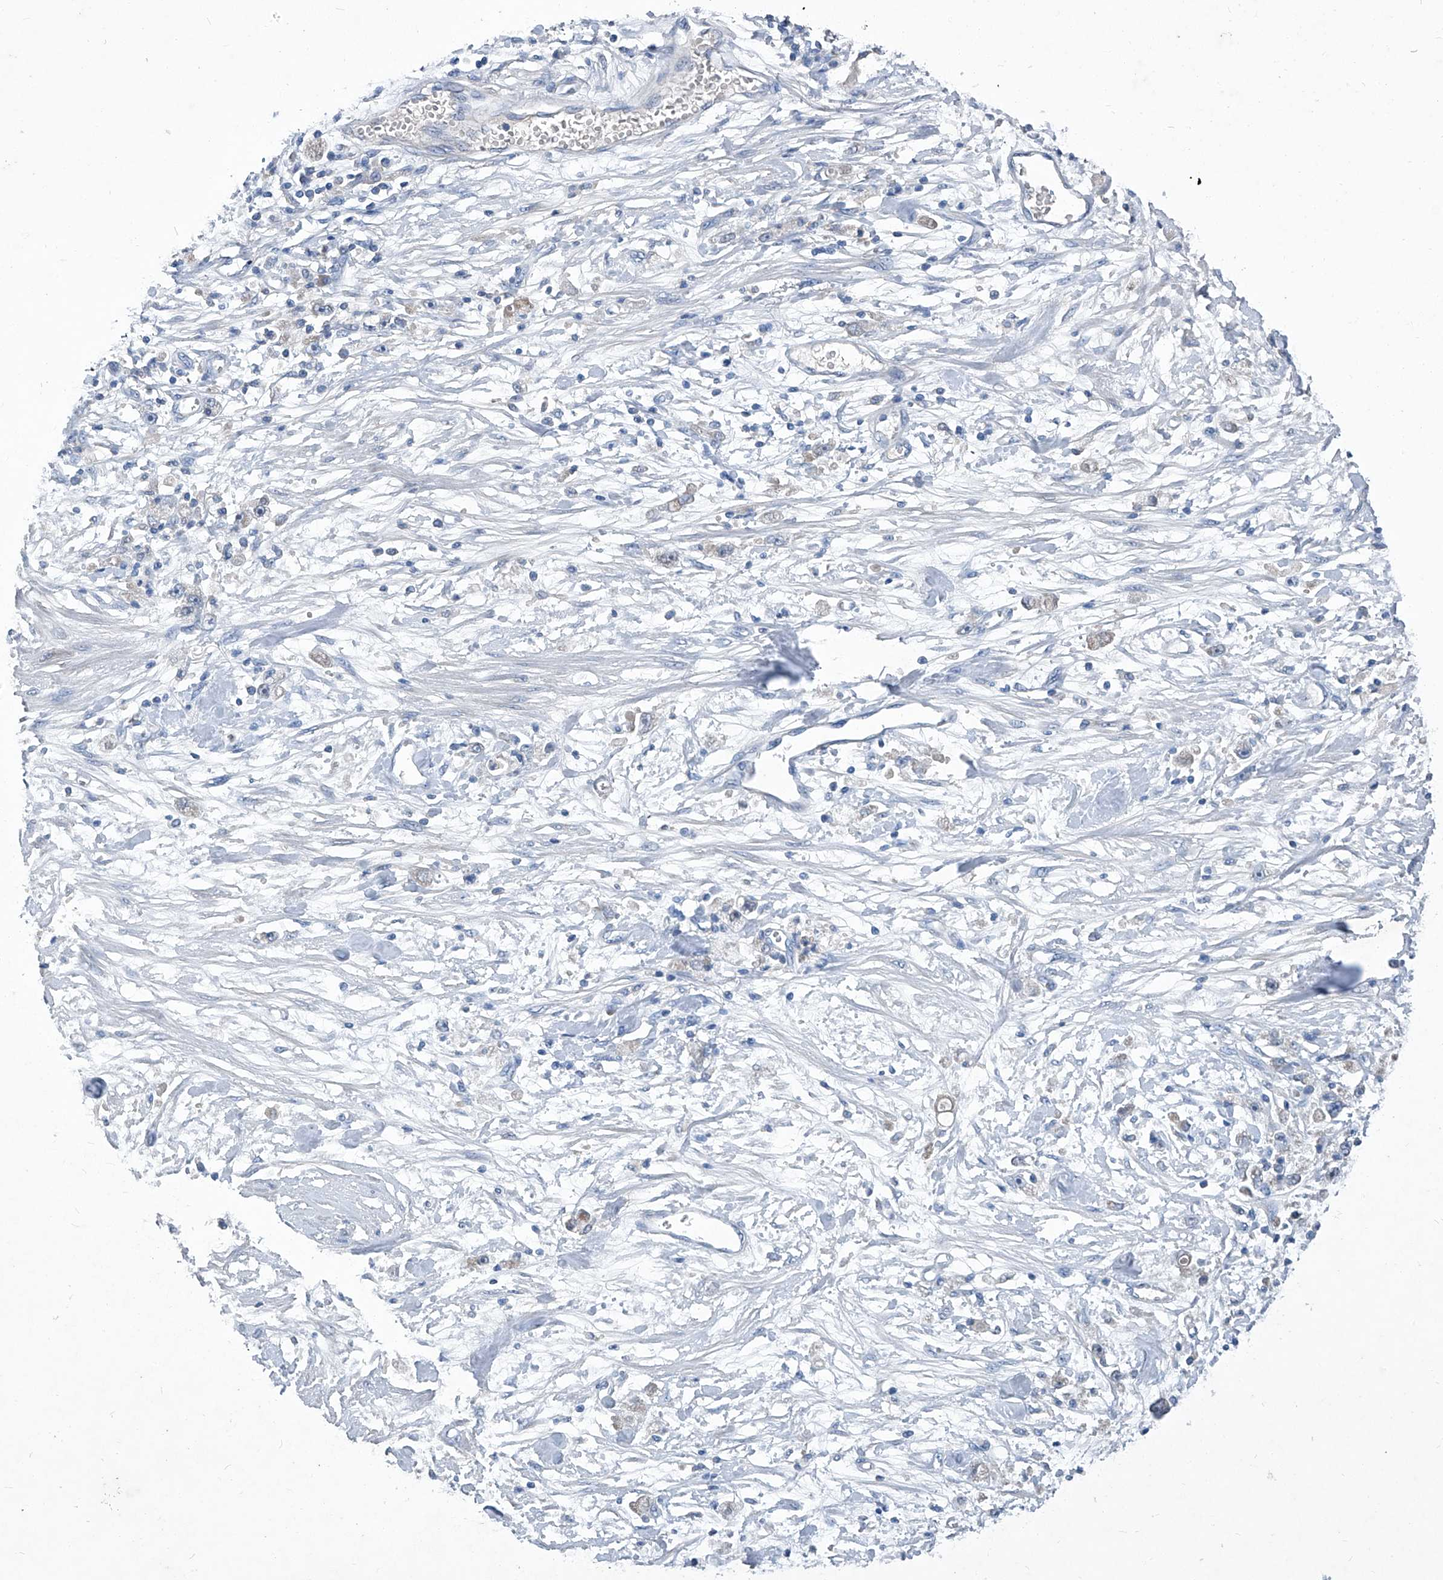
{"staining": {"intensity": "negative", "quantity": "none", "location": "none"}, "tissue": "stomach cancer", "cell_type": "Tumor cells", "image_type": "cancer", "snomed": [{"axis": "morphology", "description": "Adenocarcinoma, NOS"}, {"axis": "topography", "description": "Stomach"}], "caption": "Protein analysis of adenocarcinoma (stomach) shows no significant expression in tumor cells.", "gene": "MTARC1", "patient": {"sex": "female", "age": 59}}